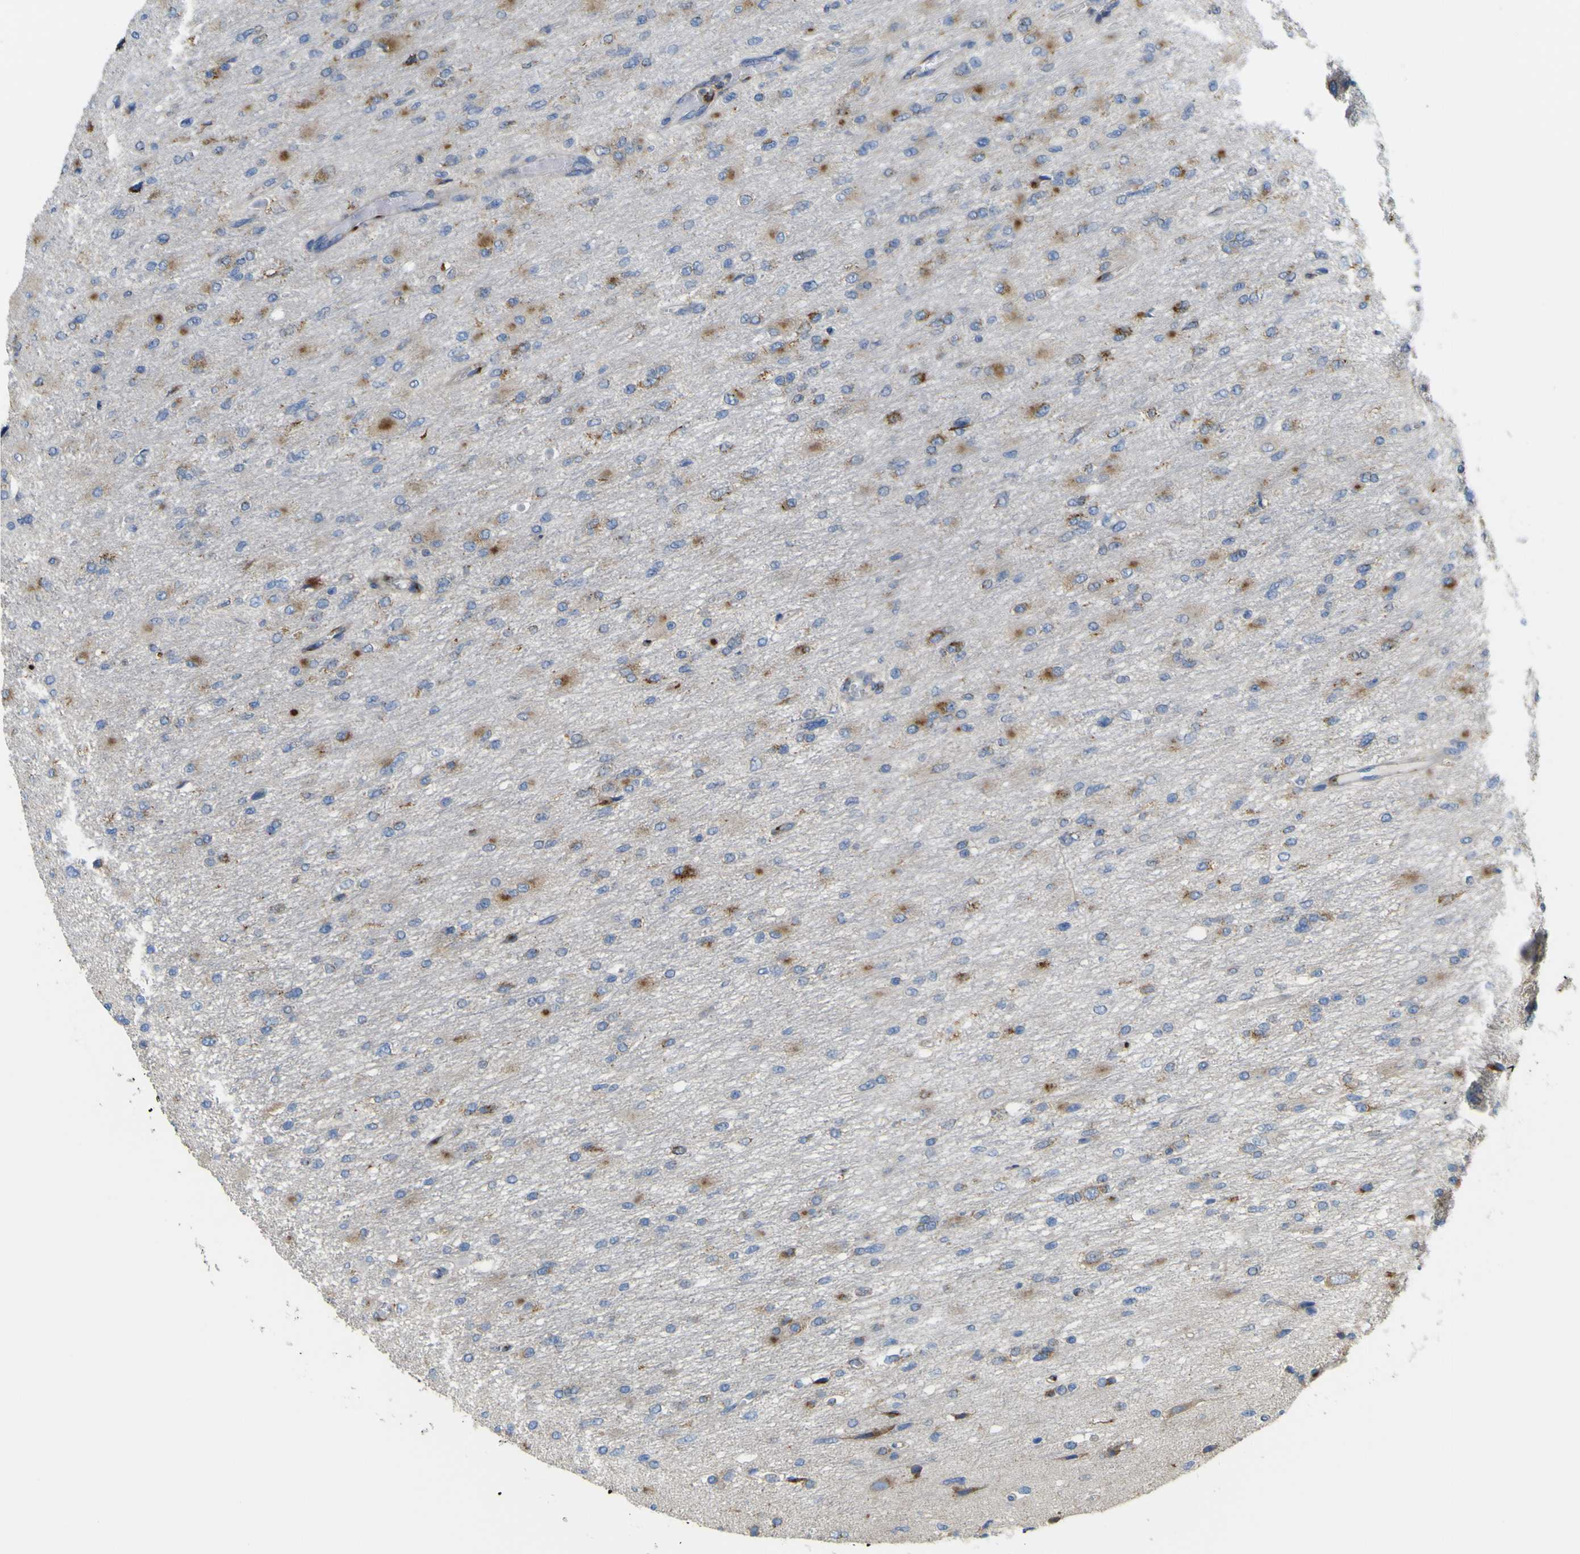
{"staining": {"intensity": "moderate", "quantity": "25%-75%", "location": "cytoplasmic/membranous"}, "tissue": "glioma", "cell_type": "Tumor cells", "image_type": "cancer", "snomed": [{"axis": "morphology", "description": "Glioma, malignant, High grade"}, {"axis": "topography", "description": "Cerebral cortex"}], "caption": "The immunohistochemical stain labels moderate cytoplasmic/membranous positivity in tumor cells of glioma tissue.", "gene": "IGF2R", "patient": {"sex": "female", "age": 36}}